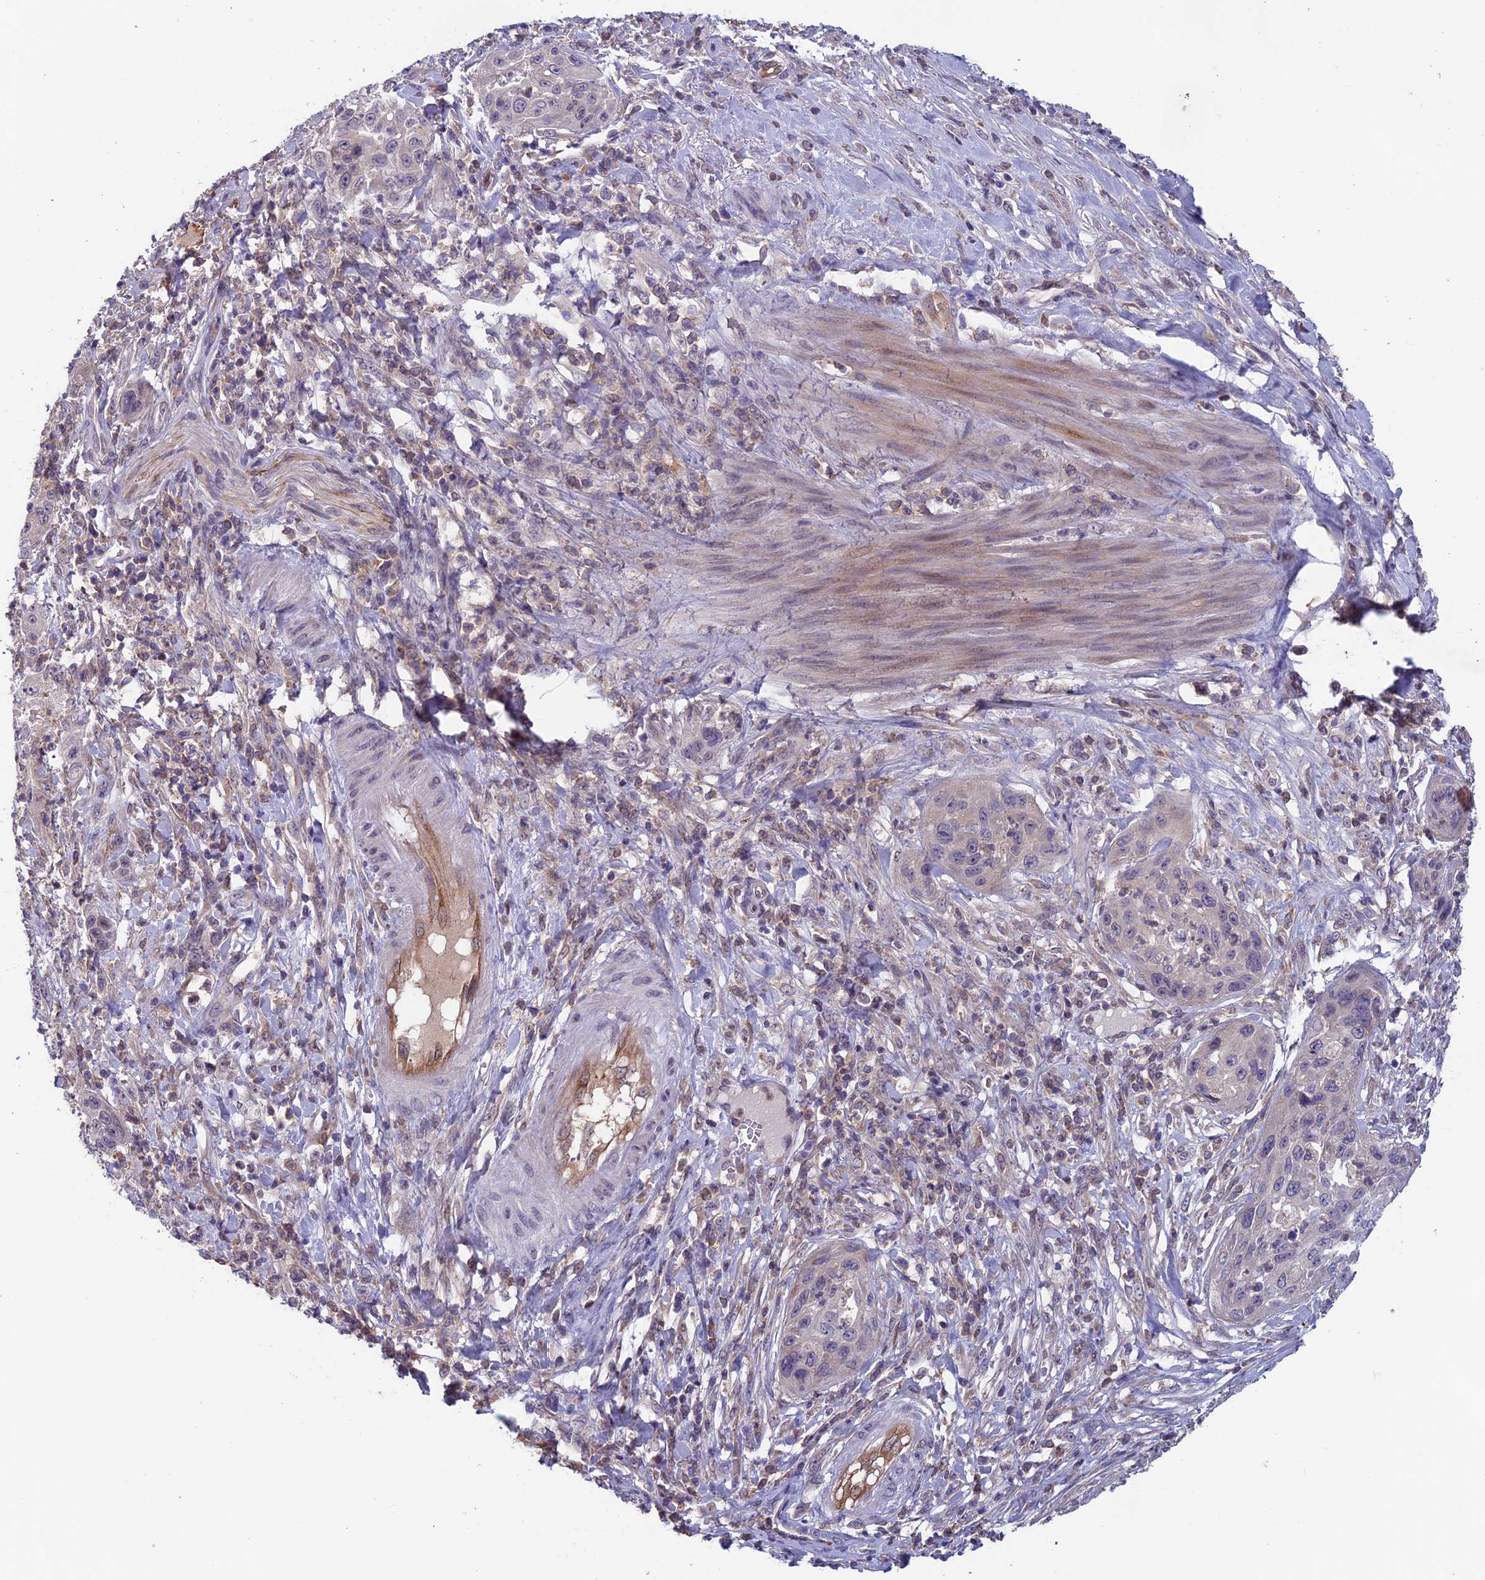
{"staining": {"intensity": "weak", "quantity": "<25%", "location": "cytoplasmic/membranous"}, "tissue": "cervical cancer", "cell_type": "Tumor cells", "image_type": "cancer", "snomed": [{"axis": "morphology", "description": "Squamous cell carcinoma, NOS"}, {"axis": "topography", "description": "Cervix"}], "caption": "The image displays no significant expression in tumor cells of squamous cell carcinoma (cervical).", "gene": "MAST2", "patient": {"sex": "female", "age": 42}}